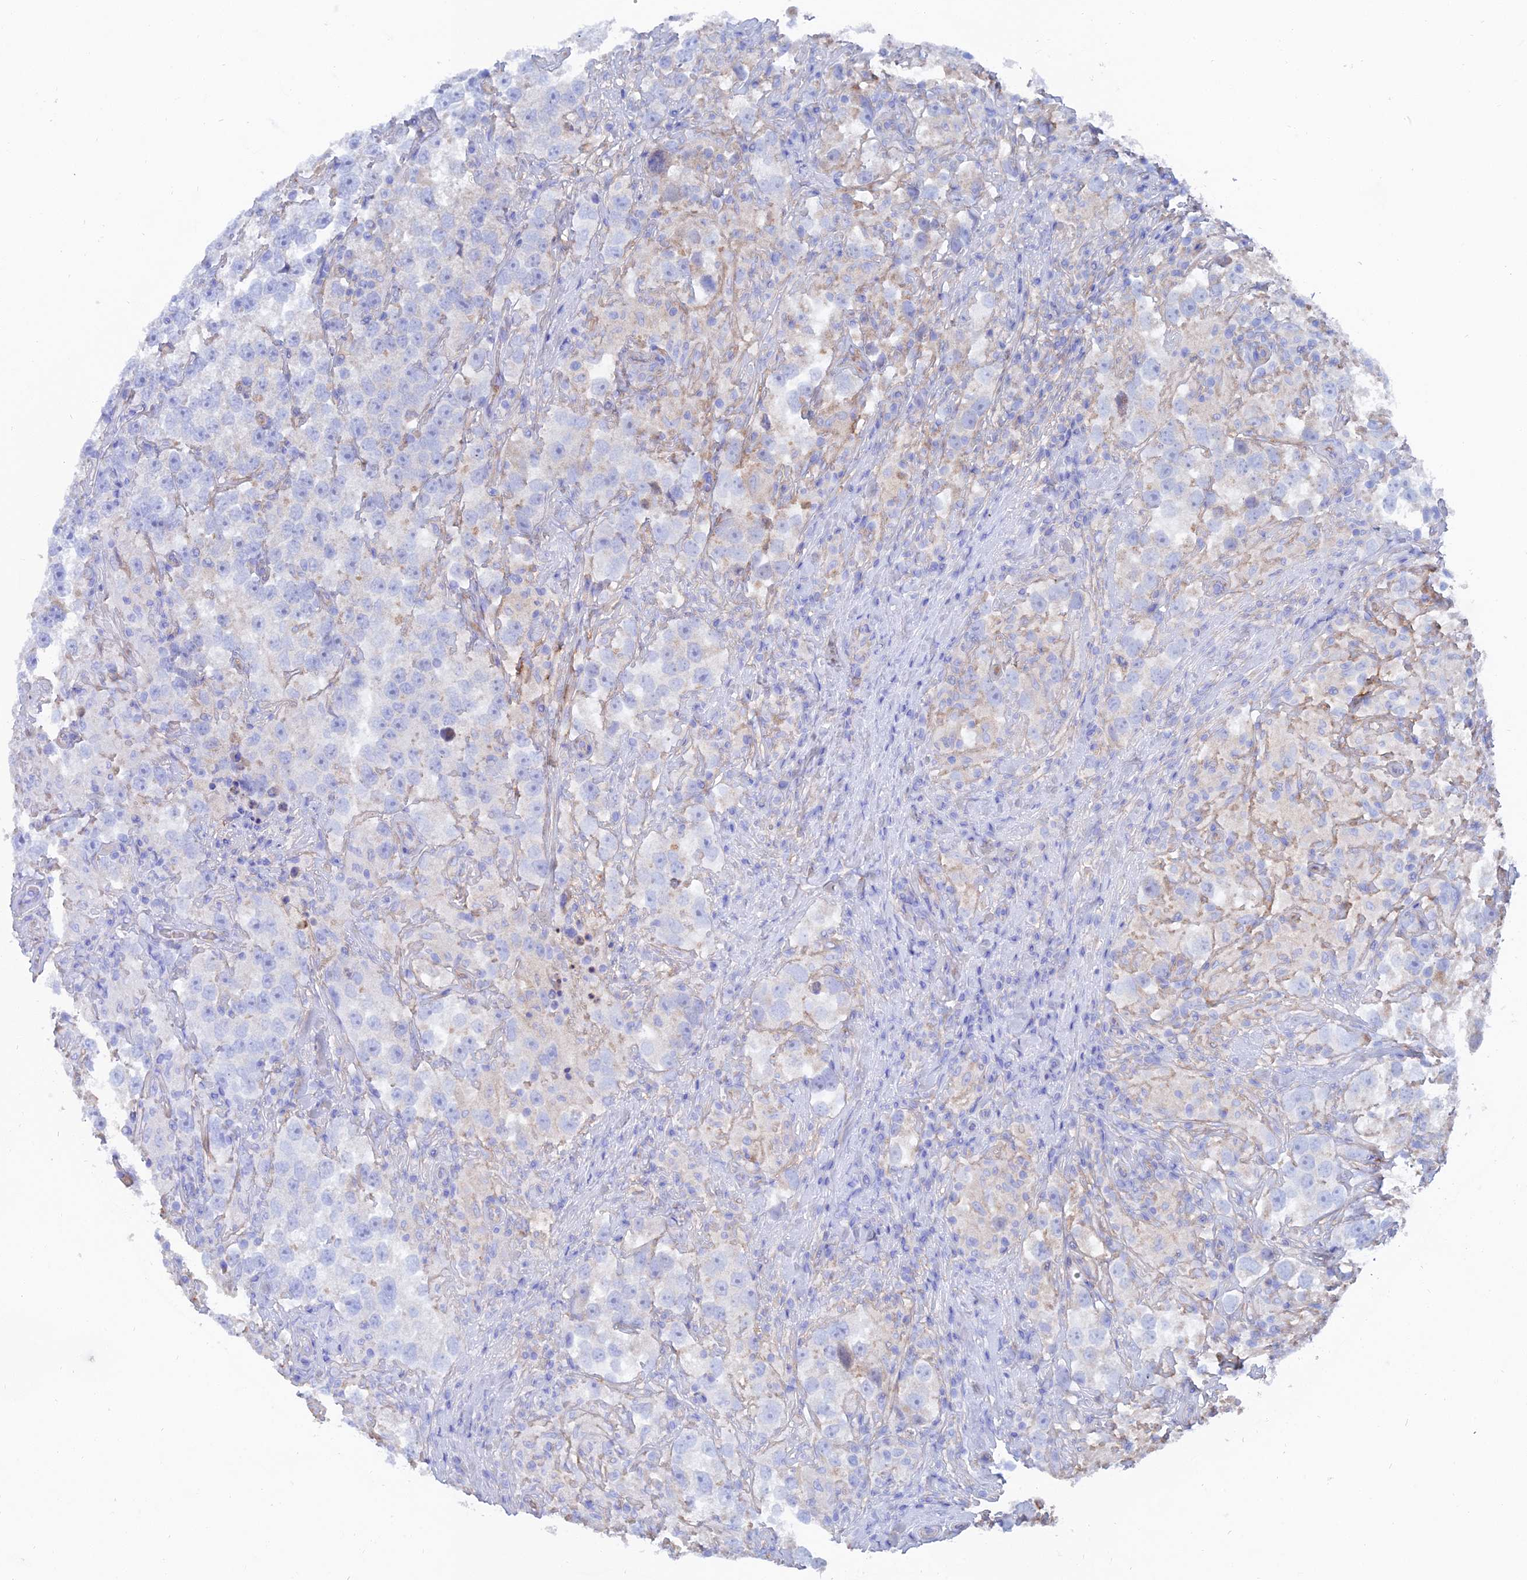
{"staining": {"intensity": "negative", "quantity": "none", "location": "none"}, "tissue": "testis cancer", "cell_type": "Tumor cells", "image_type": "cancer", "snomed": [{"axis": "morphology", "description": "Seminoma, NOS"}, {"axis": "topography", "description": "Testis"}], "caption": "Immunohistochemistry (IHC) micrograph of neoplastic tissue: testis seminoma stained with DAB displays no significant protein expression in tumor cells.", "gene": "TRIM43B", "patient": {"sex": "male", "age": 46}}